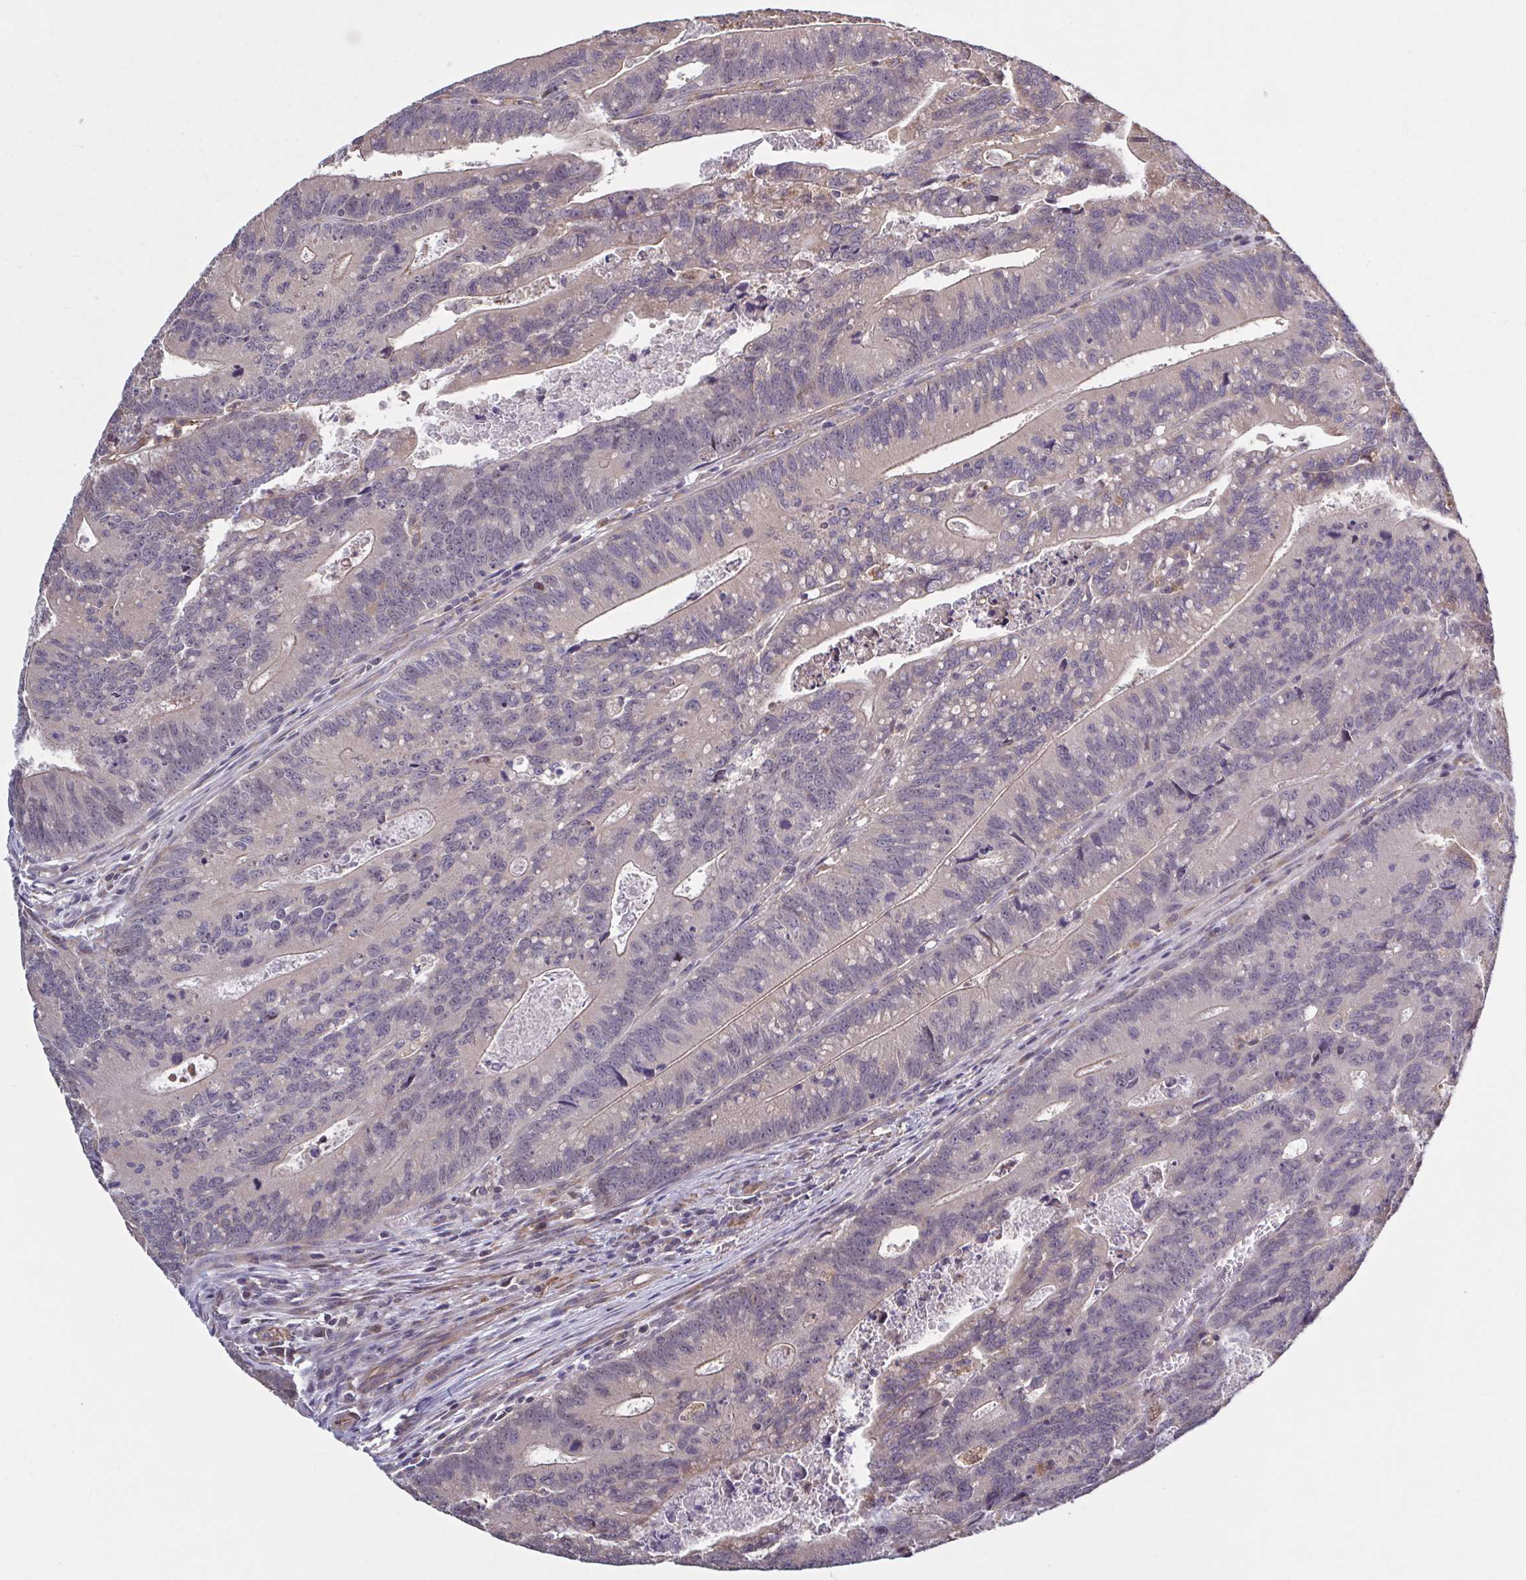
{"staining": {"intensity": "negative", "quantity": "none", "location": "none"}, "tissue": "colorectal cancer", "cell_type": "Tumor cells", "image_type": "cancer", "snomed": [{"axis": "morphology", "description": "Adenocarcinoma, NOS"}, {"axis": "topography", "description": "Rectum"}], "caption": "An immunohistochemistry micrograph of colorectal cancer (adenocarcinoma) is shown. There is no staining in tumor cells of colorectal cancer (adenocarcinoma).", "gene": "ZNF200", "patient": {"sex": "female", "age": 81}}